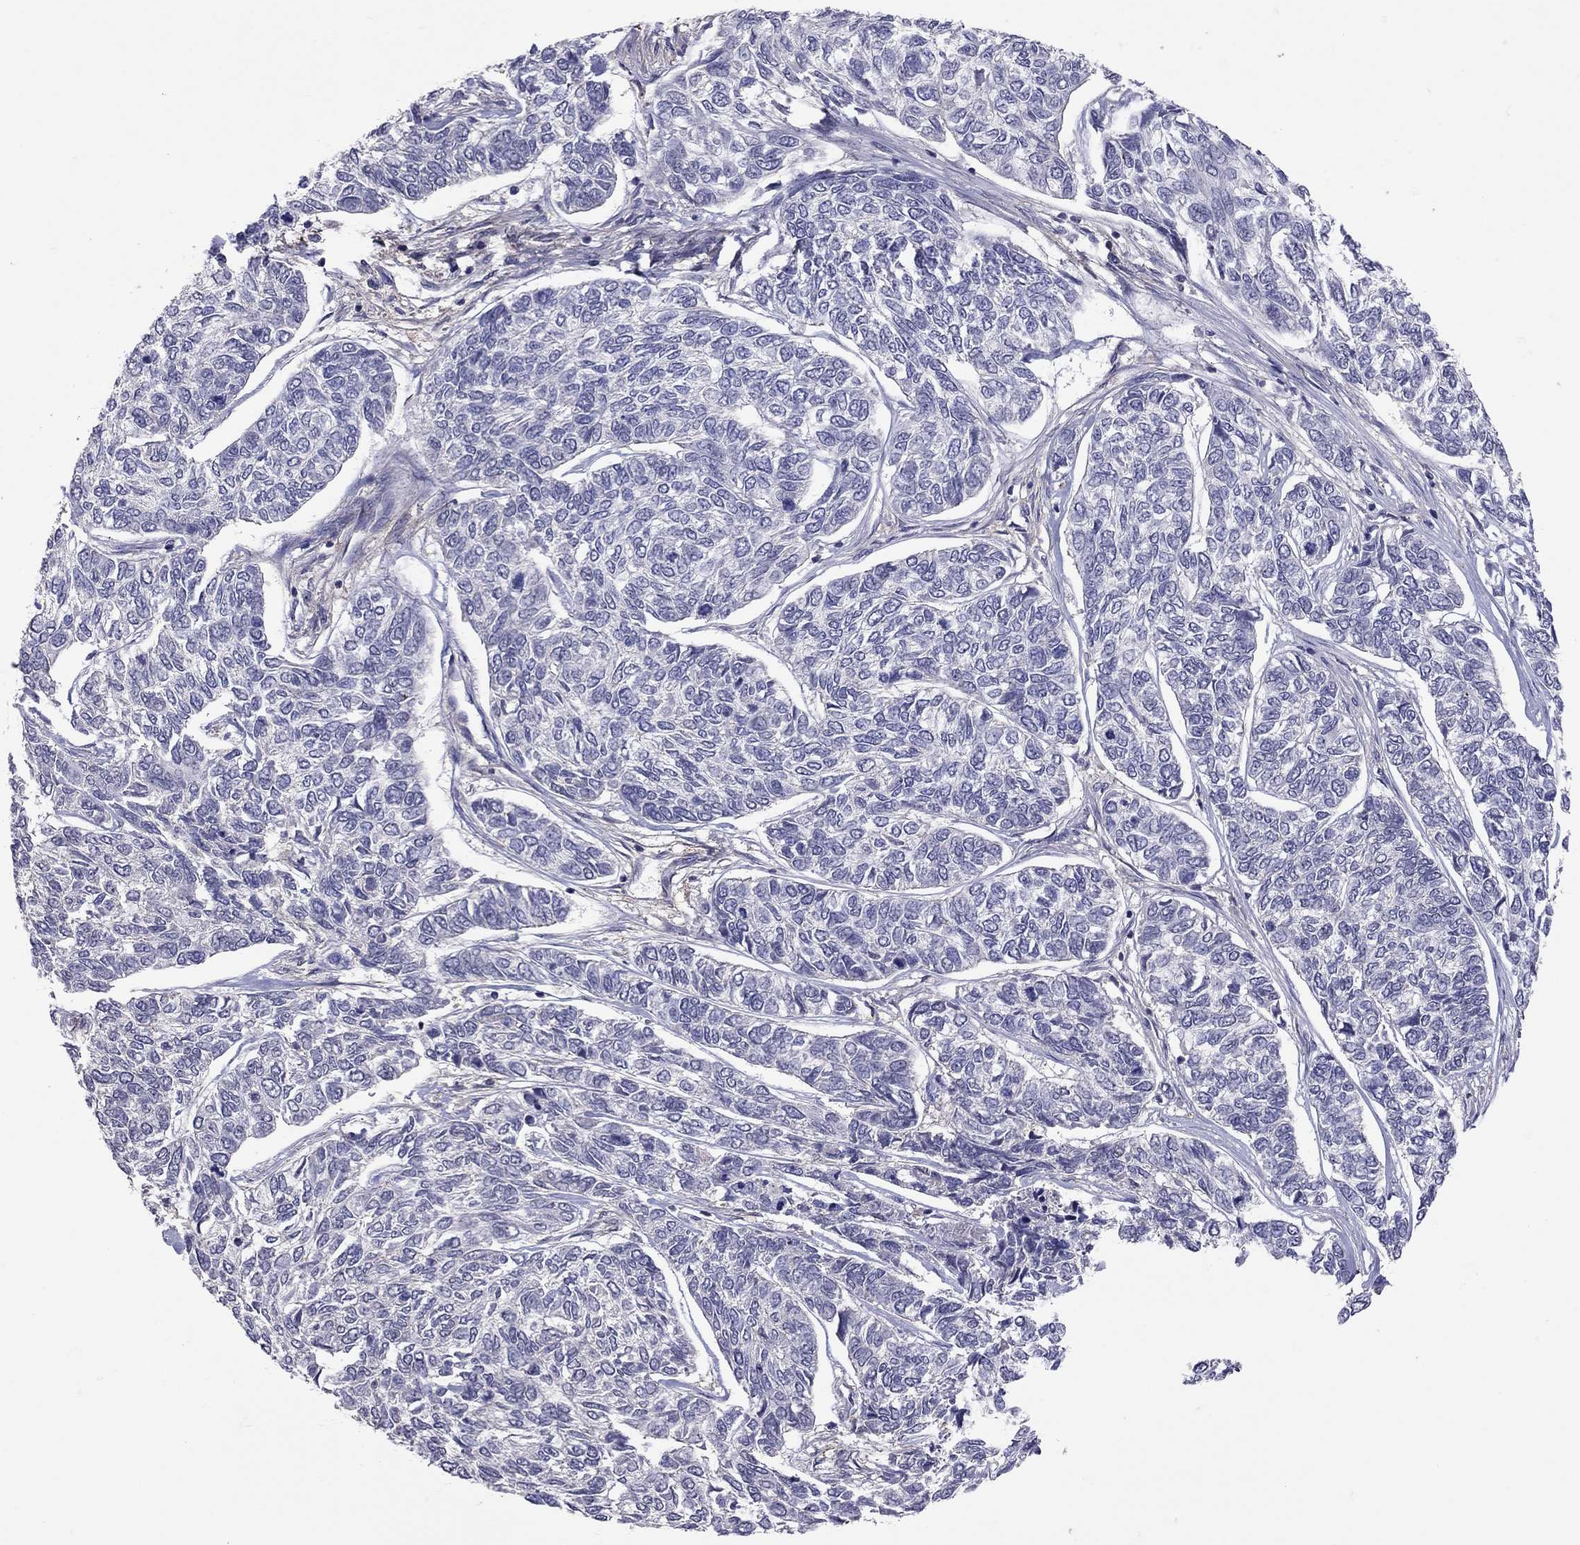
{"staining": {"intensity": "negative", "quantity": "none", "location": "none"}, "tissue": "skin cancer", "cell_type": "Tumor cells", "image_type": "cancer", "snomed": [{"axis": "morphology", "description": "Basal cell carcinoma"}, {"axis": "topography", "description": "Skin"}], "caption": "Immunohistochemical staining of basal cell carcinoma (skin) demonstrates no significant positivity in tumor cells. (IHC, brightfield microscopy, high magnification).", "gene": "RTP5", "patient": {"sex": "female", "age": 65}}